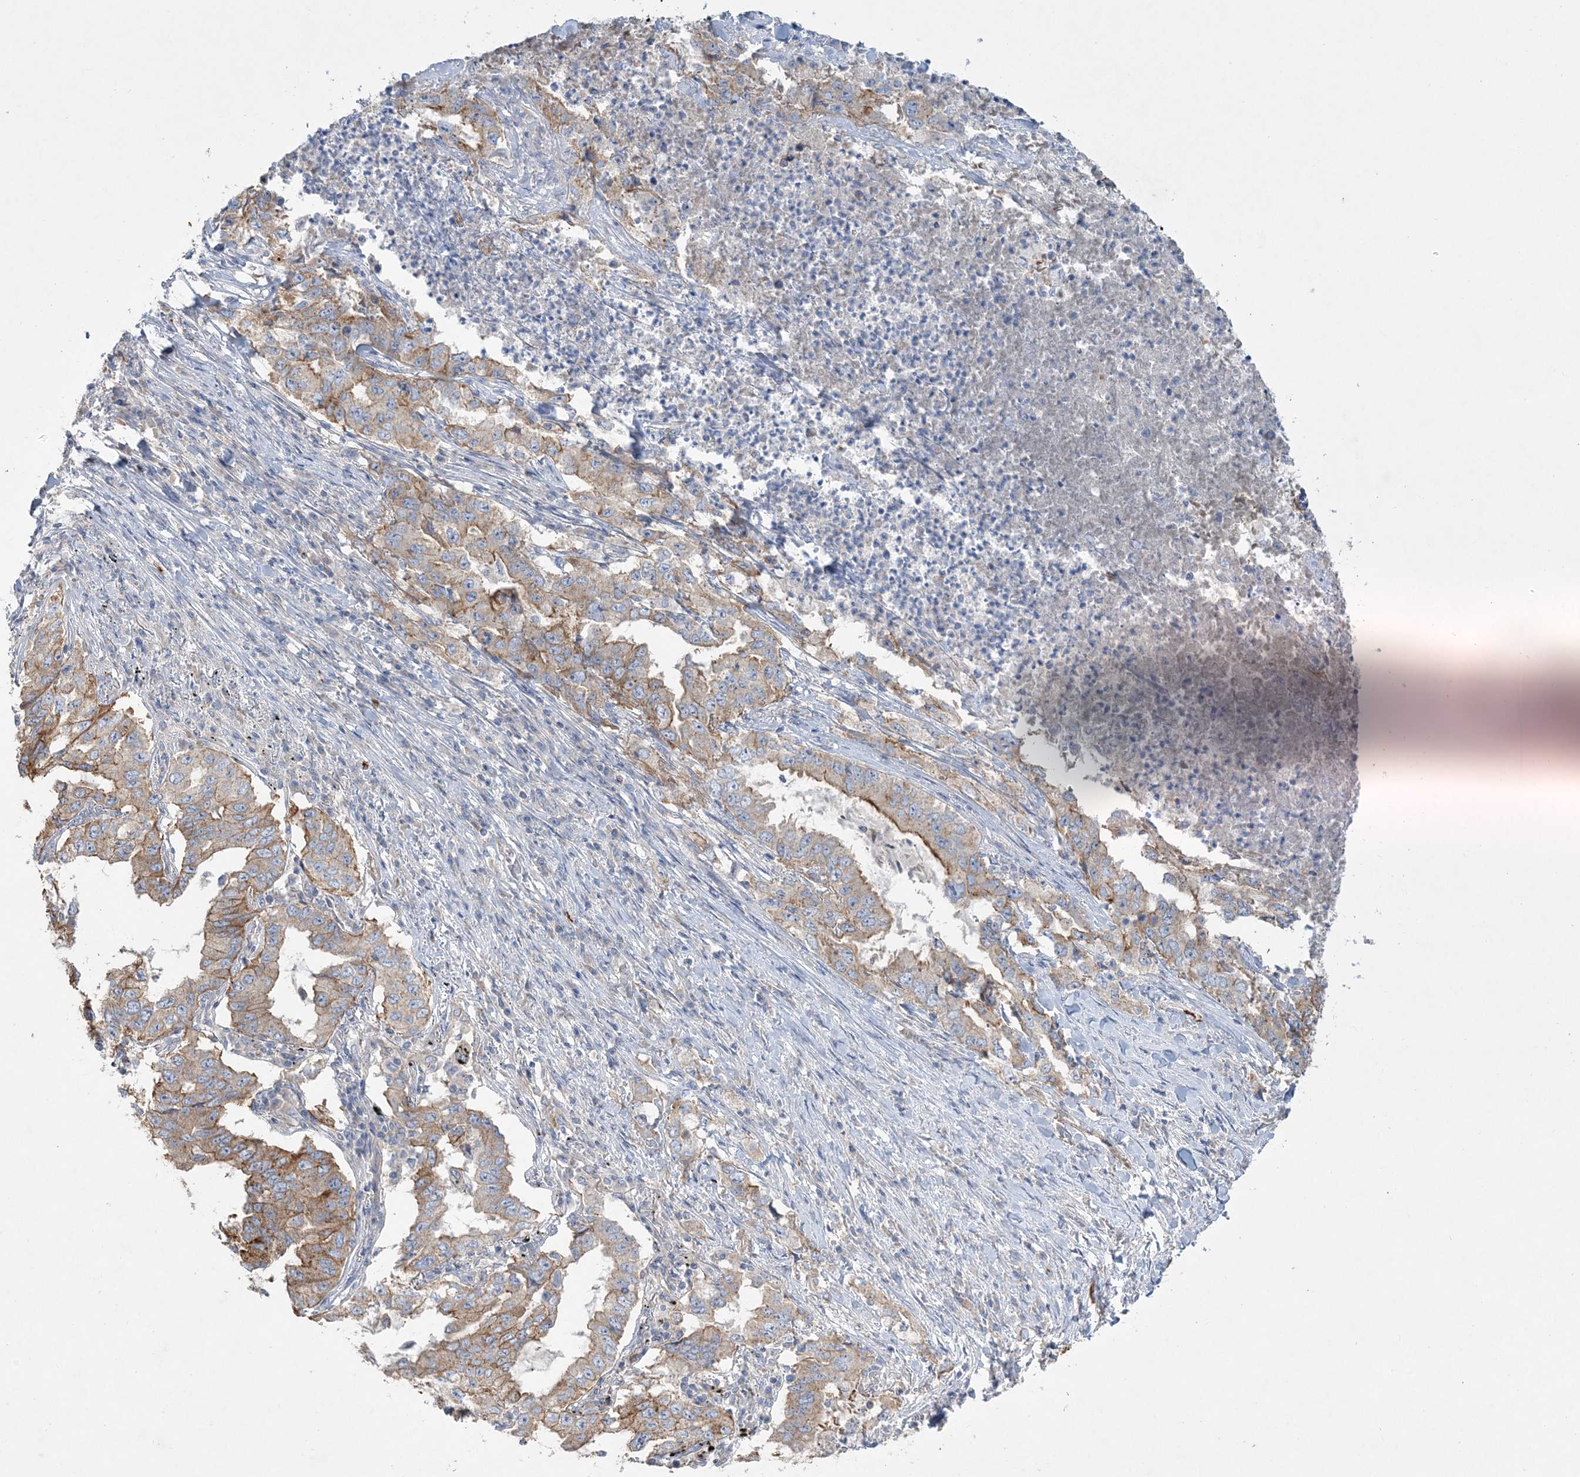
{"staining": {"intensity": "moderate", "quantity": ">75%", "location": "cytoplasmic/membranous"}, "tissue": "lung cancer", "cell_type": "Tumor cells", "image_type": "cancer", "snomed": [{"axis": "morphology", "description": "Adenocarcinoma, NOS"}, {"axis": "topography", "description": "Lung"}], "caption": "Lung cancer tissue reveals moderate cytoplasmic/membranous staining in about >75% of tumor cells, visualized by immunohistochemistry. The staining is performed using DAB (3,3'-diaminobenzidine) brown chromogen to label protein expression. The nuclei are counter-stained blue using hematoxylin.", "gene": "ADCK2", "patient": {"sex": "female", "age": 51}}